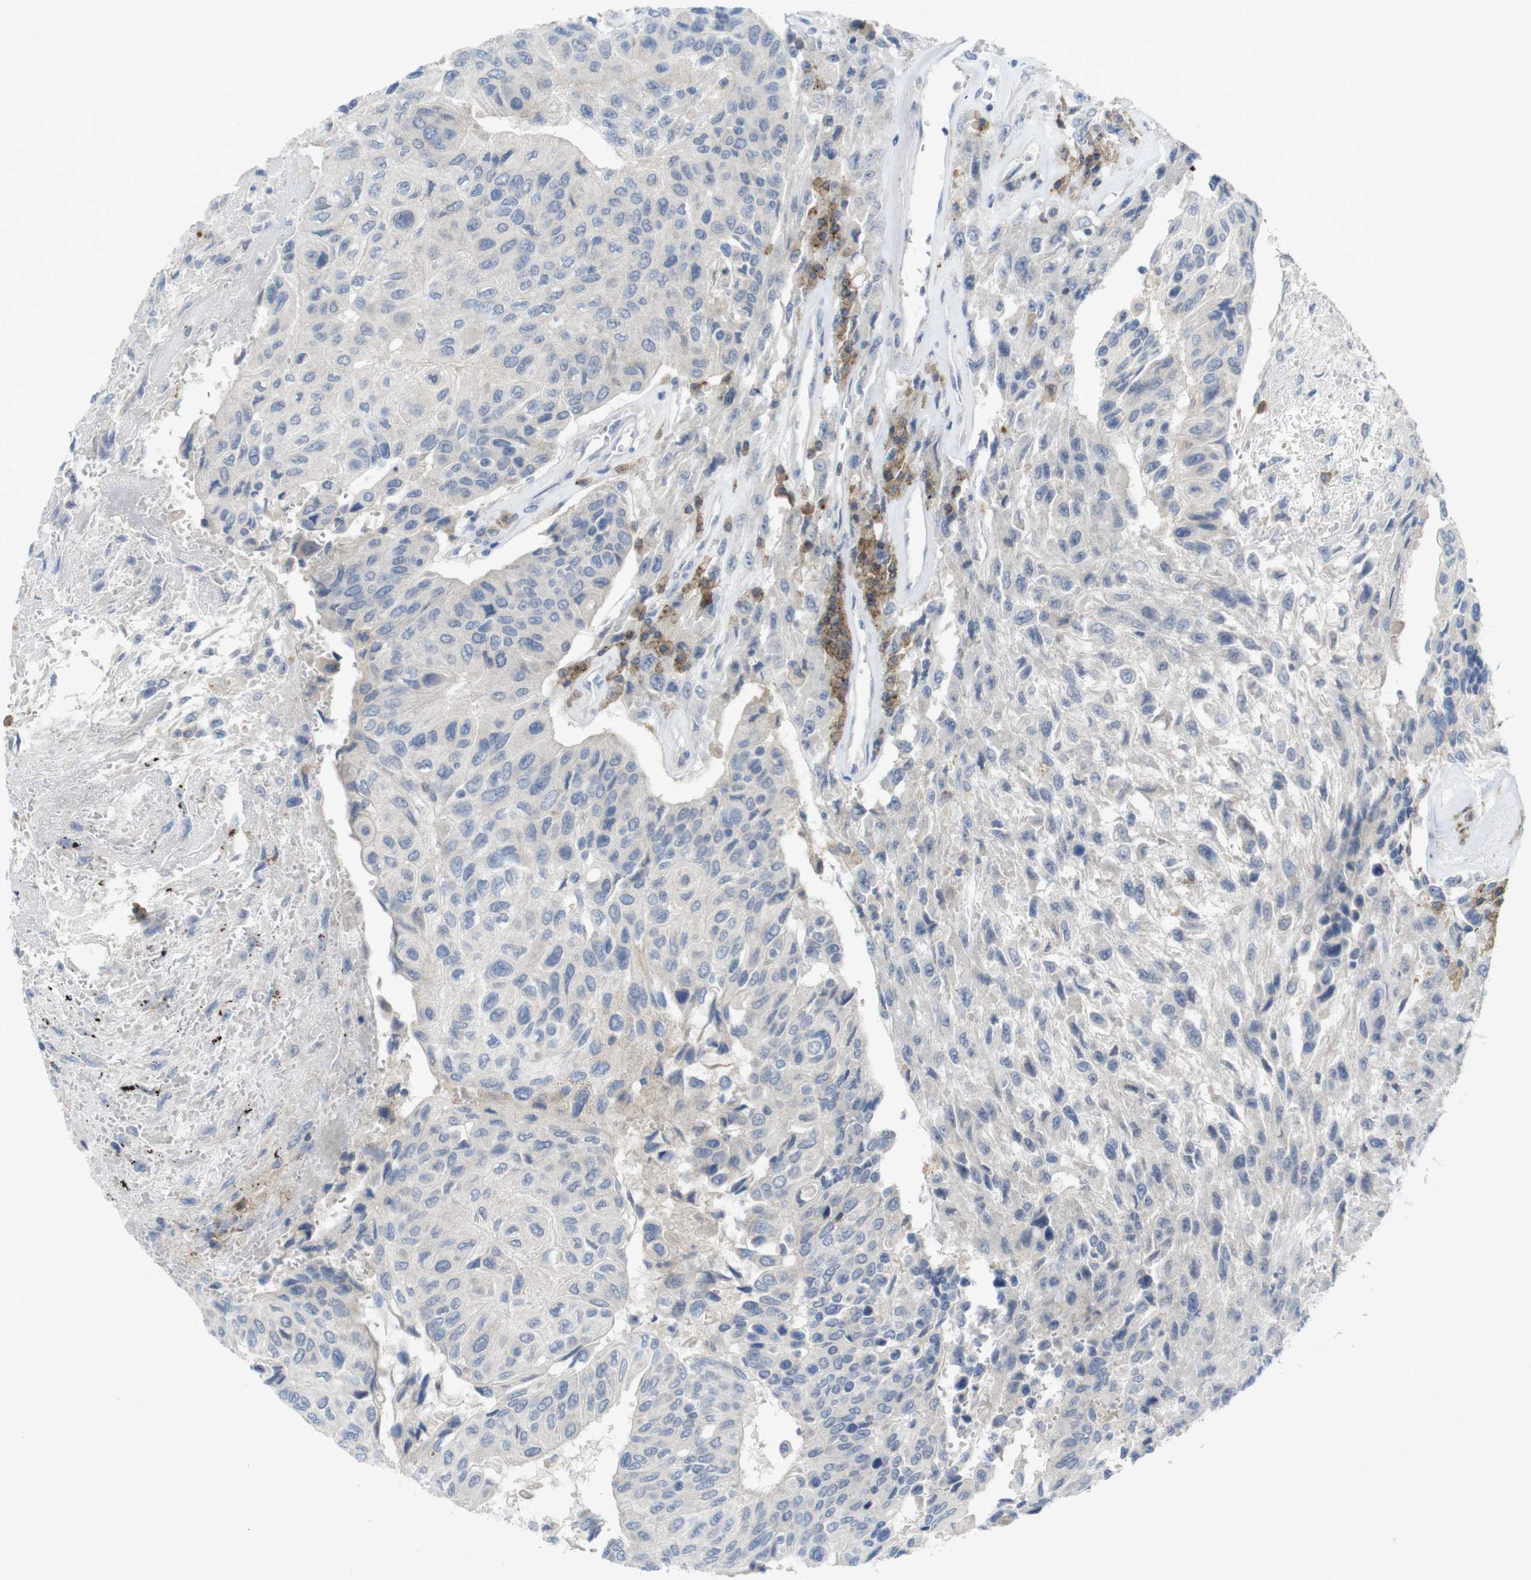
{"staining": {"intensity": "negative", "quantity": "none", "location": "none"}, "tissue": "urothelial cancer", "cell_type": "Tumor cells", "image_type": "cancer", "snomed": [{"axis": "morphology", "description": "Urothelial carcinoma, High grade"}, {"axis": "topography", "description": "Urinary bladder"}], "caption": "This is a micrograph of immunohistochemistry (IHC) staining of urothelial cancer, which shows no staining in tumor cells.", "gene": "SLAMF7", "patient": {"sex": "female", "age": 85}}